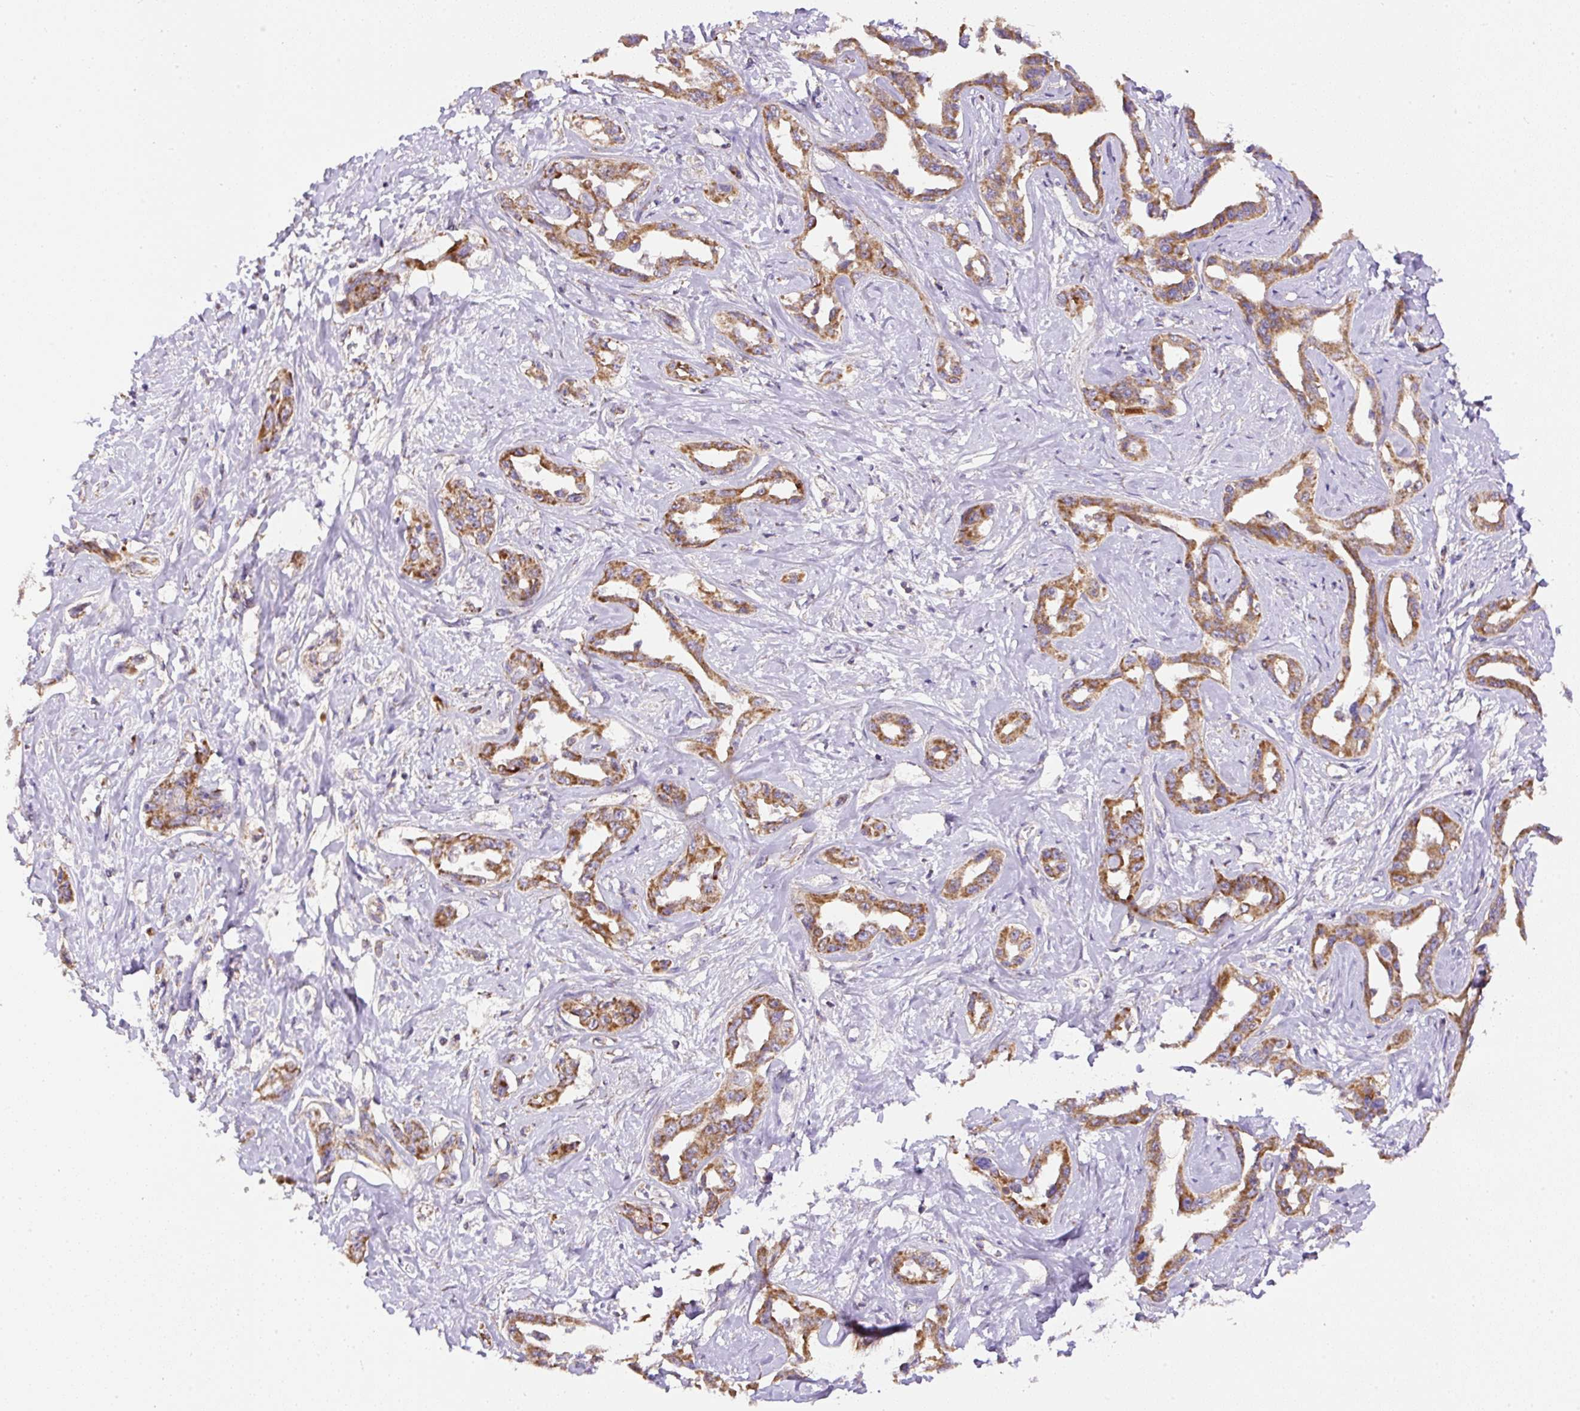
{"staining": {"intensity": "moderate", "quantity": ">75%", "location": "cytoplasmic/membranous"}, "tissue": "liver cancer", "cell_type": "Tumor cells", "image_type": "cancer", "snomed": [{"axis": "morphology", "description": "Cholangiocarcinoma"}, {"axis": "topography", "description": "Liver"}], "caption": "Immunohistochemistry (DAB (3,3'-diaminobenzidine)) staining of human liver cholangiocarcinoma displays moderate cytoplasmic/membranous protein expression in about >75% of tumor cells.", "gene": "NDUFAF2", "patient": {"sex": "male", "age": 59}}